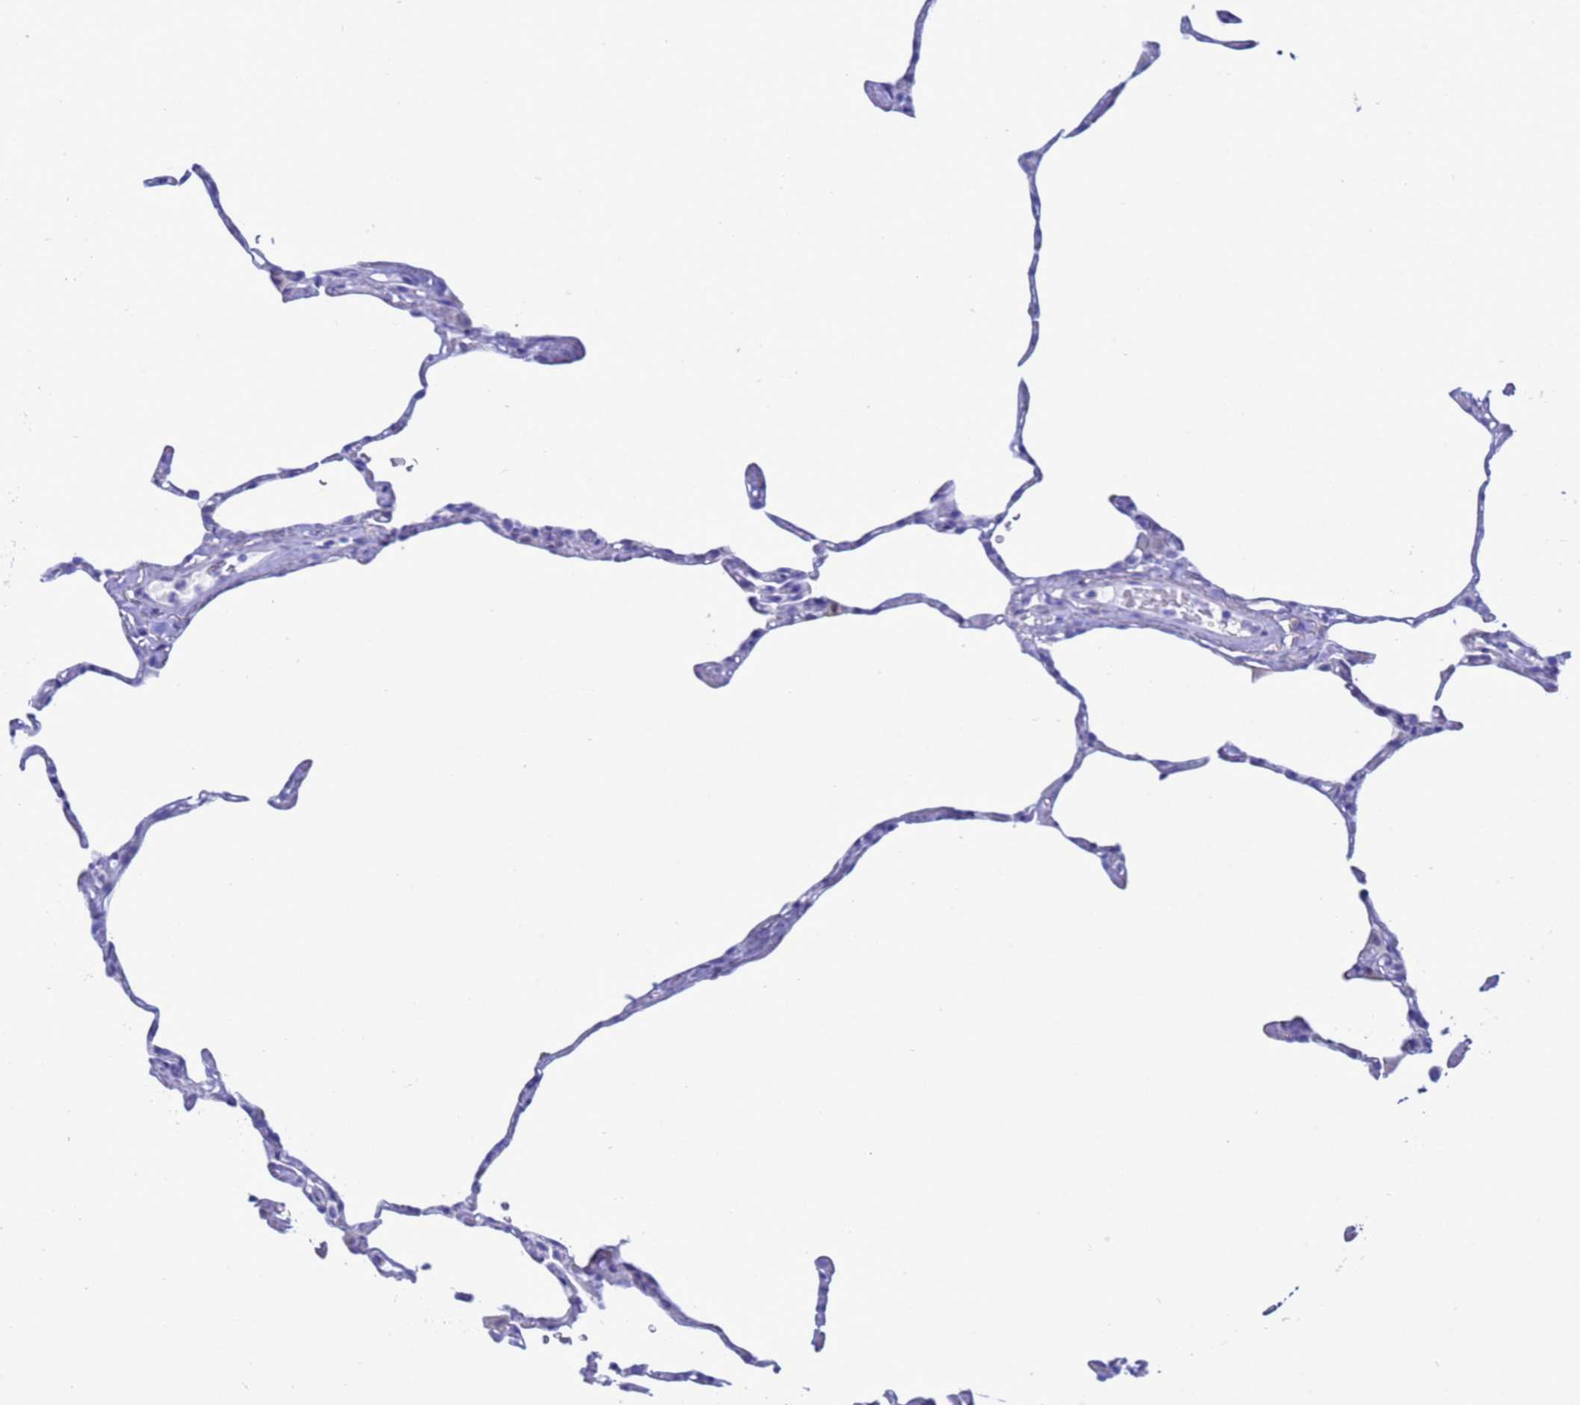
{"staining": {"intensity": "negative", "quantity": "none", "location": "none"}, "tissue": "lung", "cell_type": "Alveolar cells", "image_type": "normal", "snomed": [{"axis": "morphology", "description": "Normal tissue, NOS"}, {"axis": "topography", "description": "Lung"}], "caption": "Human lung stained for a protein using IHC shows no positivity in alveolar cells.", "gene": "AKR1C2", "patient": {"sex": "male", "age": 65}}